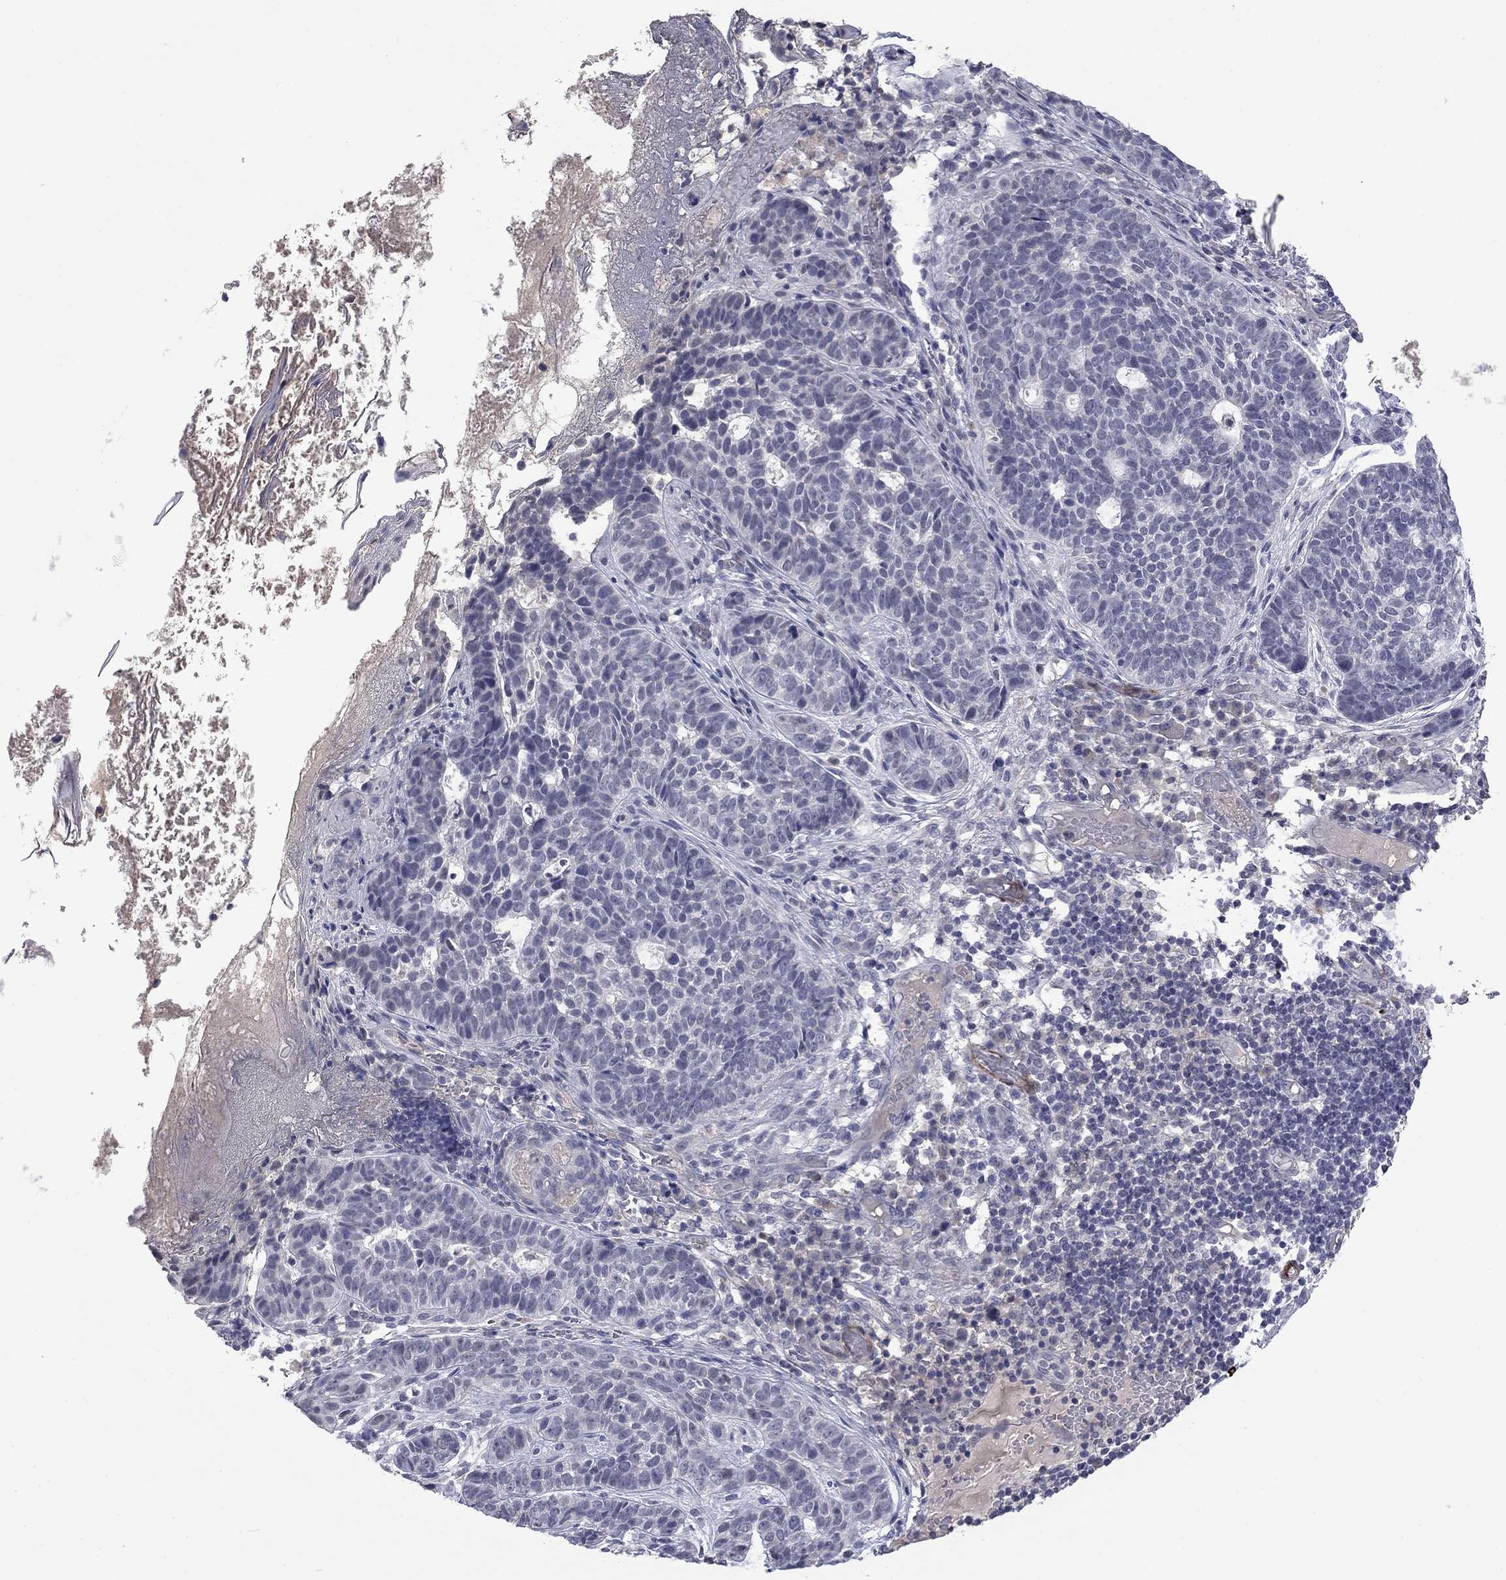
{"staining": {"intensity": "negative", "quantity": "none", "location": "none"}, "tissue": "skin cancer", "cell_type": "Tumor cells", "image_type": "cancer", "snomed": [{"axis": "morphology", "description": "Basal cell carcinoma"}, {"axis": "topography", "description": "Skin"}], "caption": "An immunohistochemistry (IHC) photomicrograph of skin cancer is shown. There is no staining in tumor cells of skin cancer.", "gene": "IP6K3", "patient": {"sex": "female", "age": 69}}